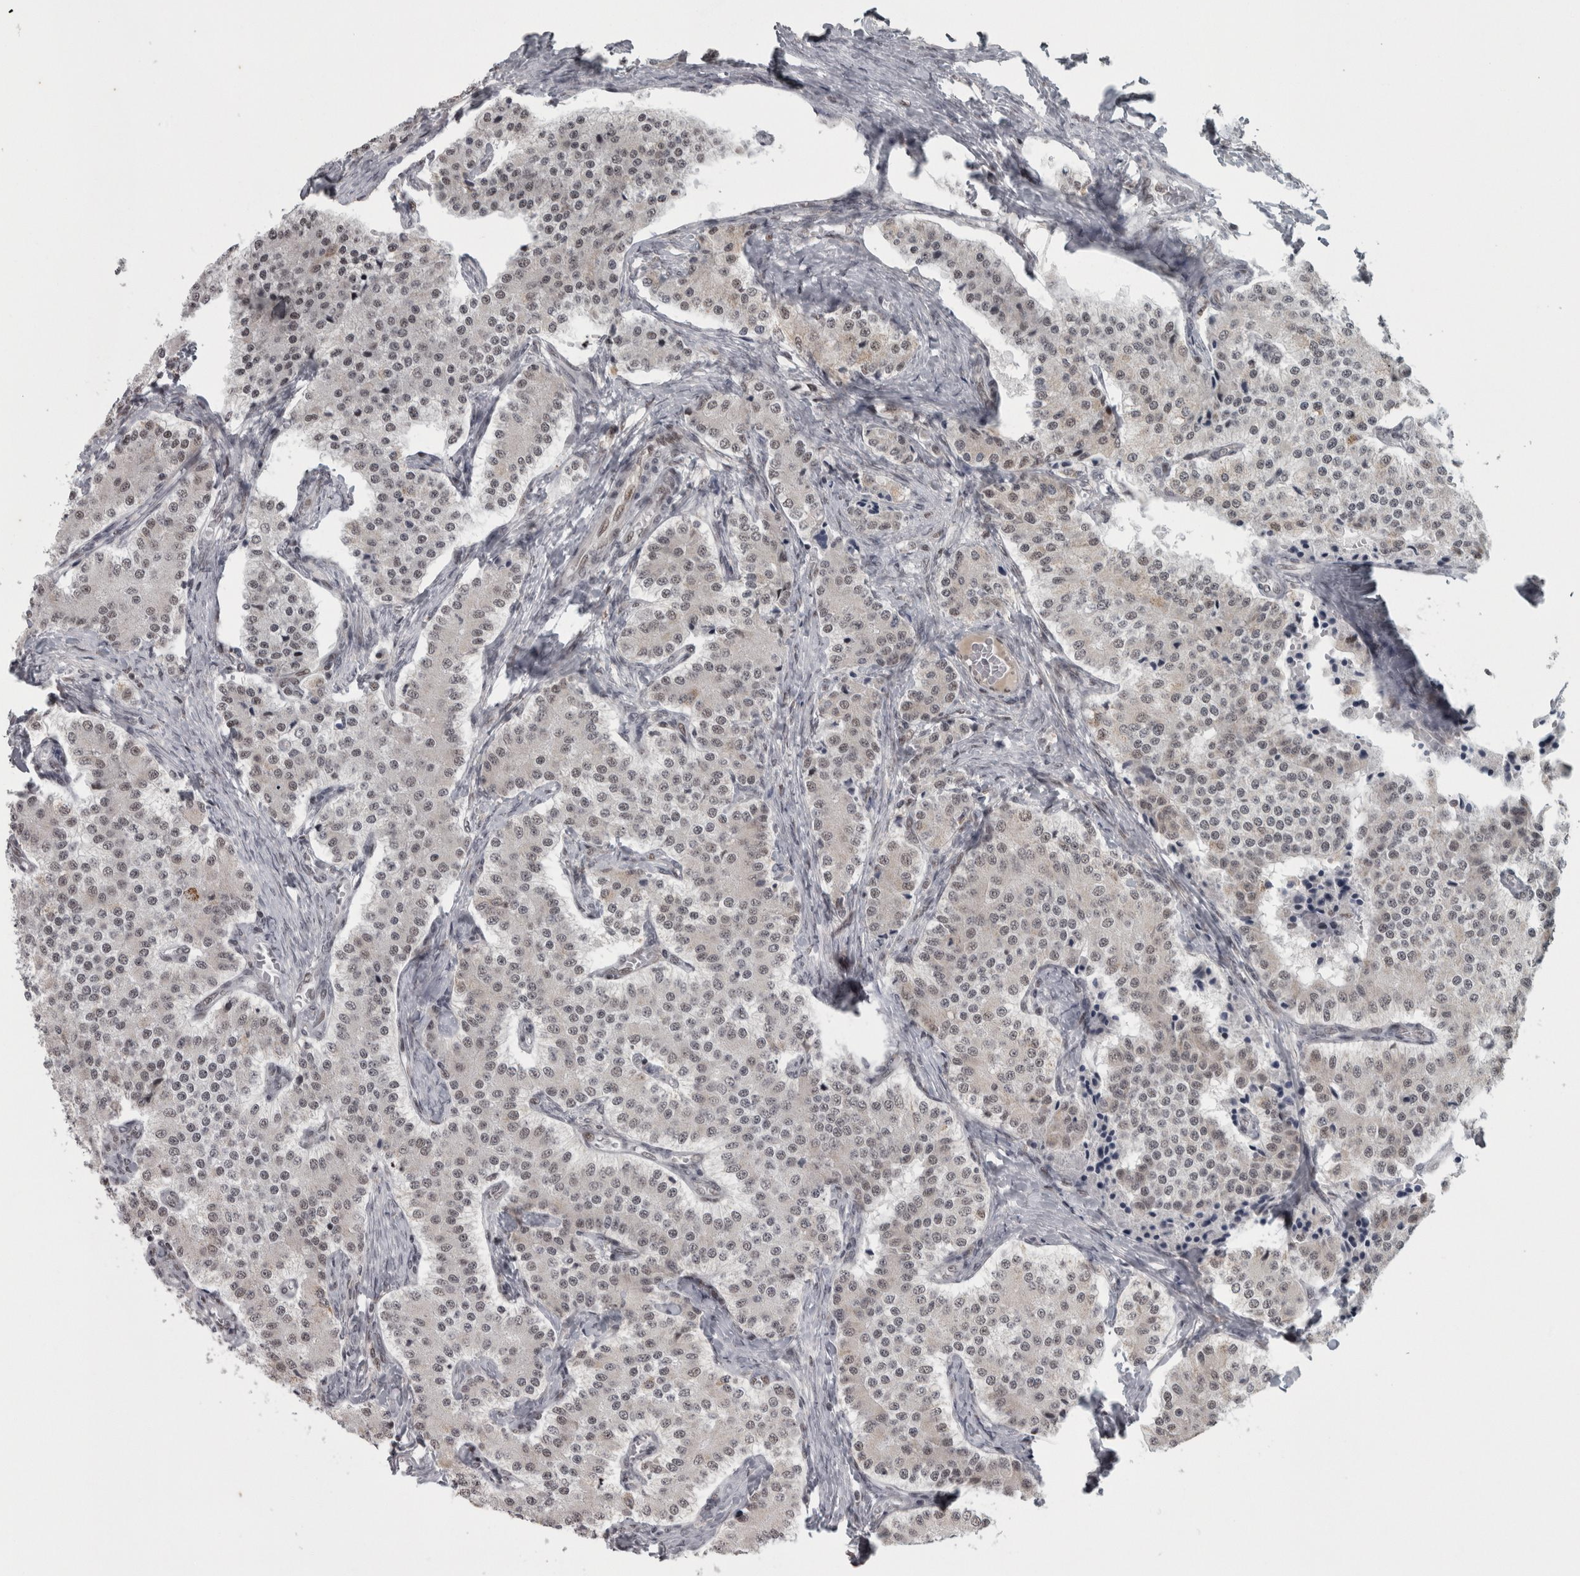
{"staining": {"intensity": "weak", "quantity": "25%-75%", "location": "nuclear"}, "tissue": "carcinoid", "cell_type": "Tumor cells", "image_type": "cancer", "snomed": [{"axis": "morphology", "description": "Carcinoid, malignant, NOS"}, {"axis": "topography", "description": "Colon"}], "caption": "Immunohistochemical staining of human malignant carcinoid reveals low levels of weak nuclear protein positivity in approximately 25%-75% of tumor cells.", "gene": "MICU3", "patient": {"sex": "female", "age": 52}}